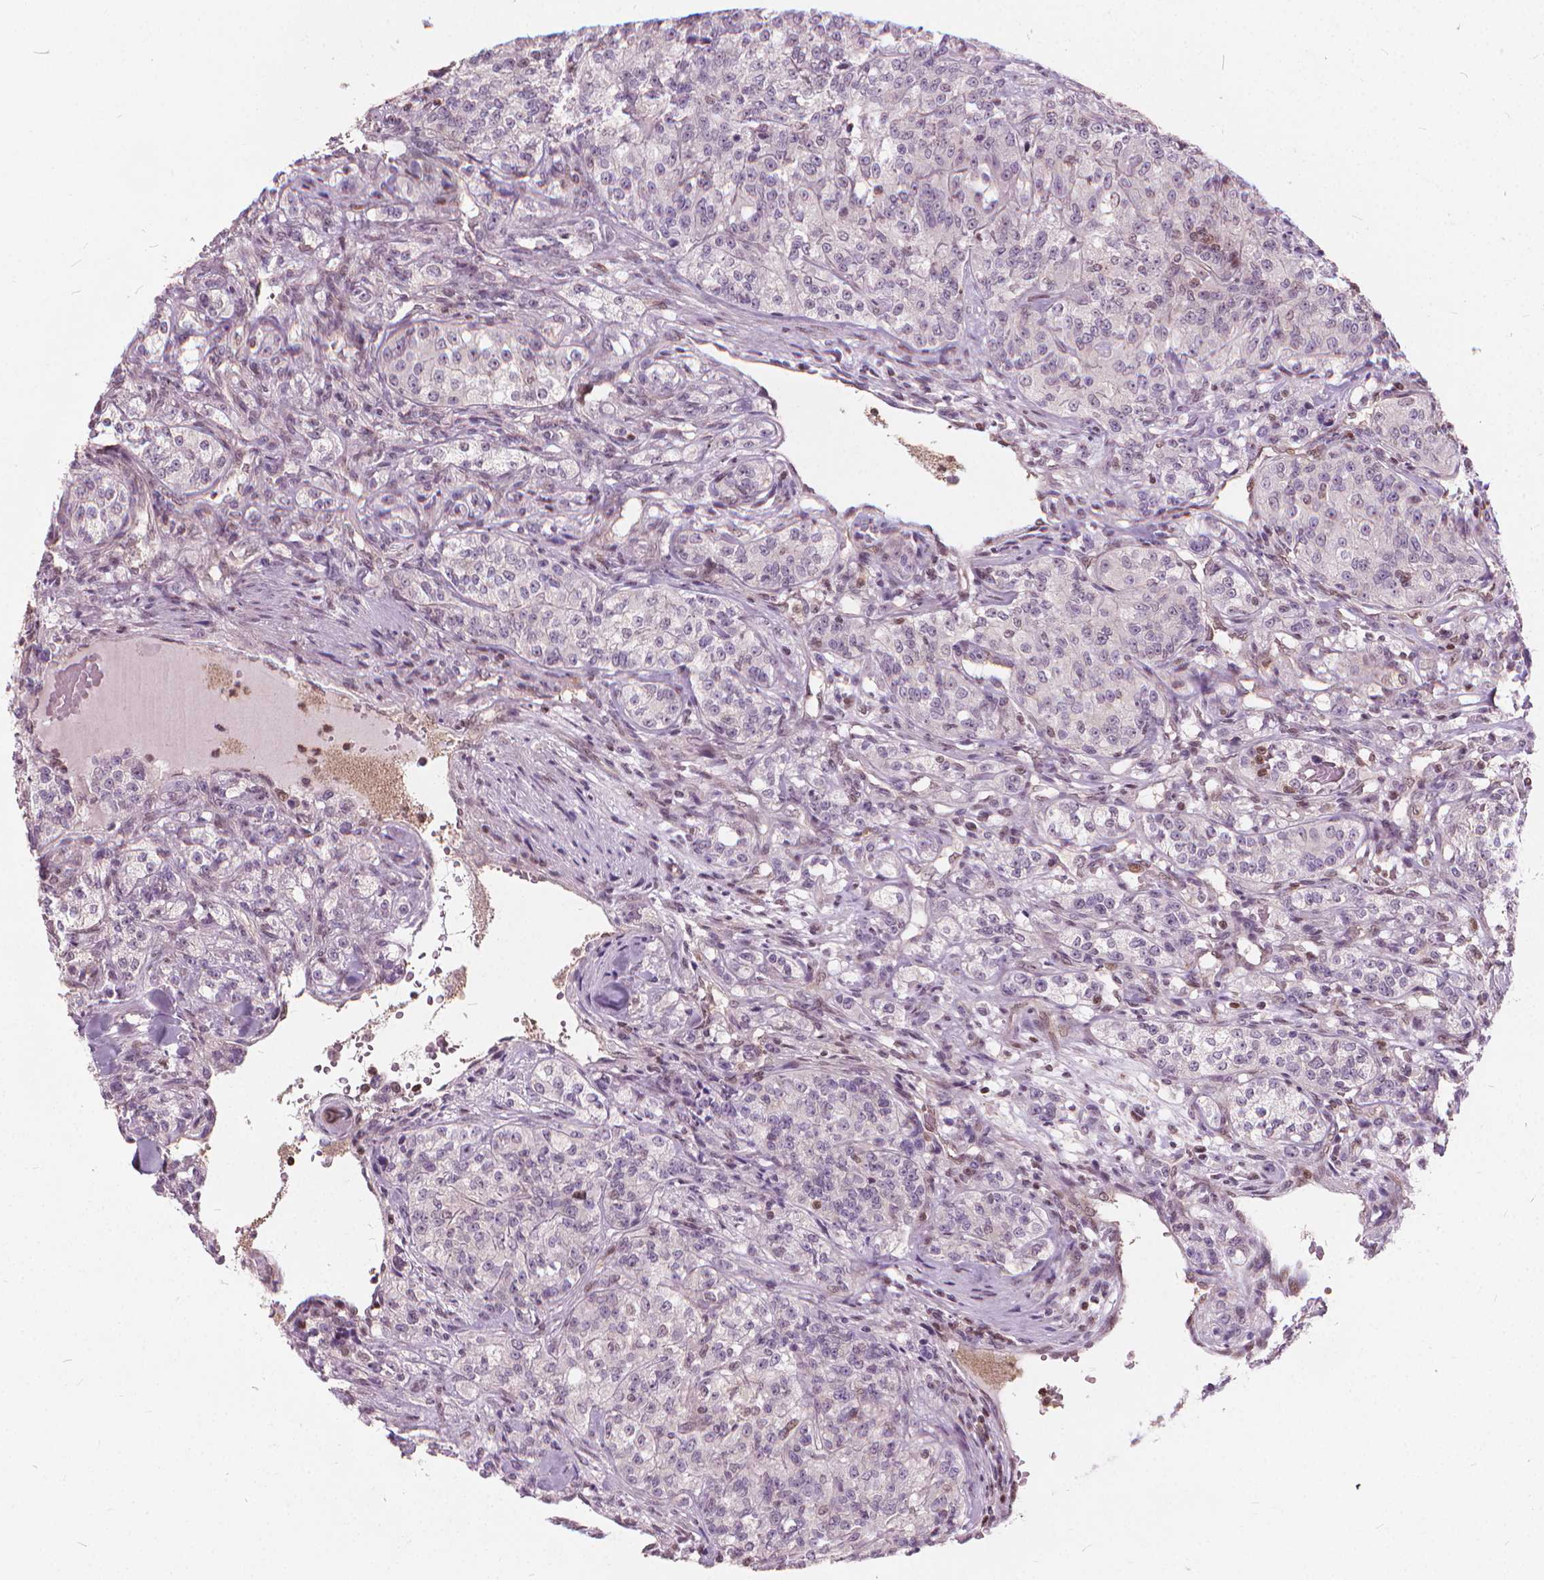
{"staining": {"intensity": "negative", "quantity": "none", "location": "none"}, "tissue": "renal cancer", "cell_type": "Tumor cells", "image_type": "cancer", "snomed": [{"axis": "morphology", "description": "Adenocarcinoma, NOS"}, {"axis": "topography", "description": "Kidney"}], "caption": "Tumor cells show no significant protein positivity in adenocarcinoma (renal).", "gene": "STAT5B", "patient": {"sex": "female", "age": 63}}